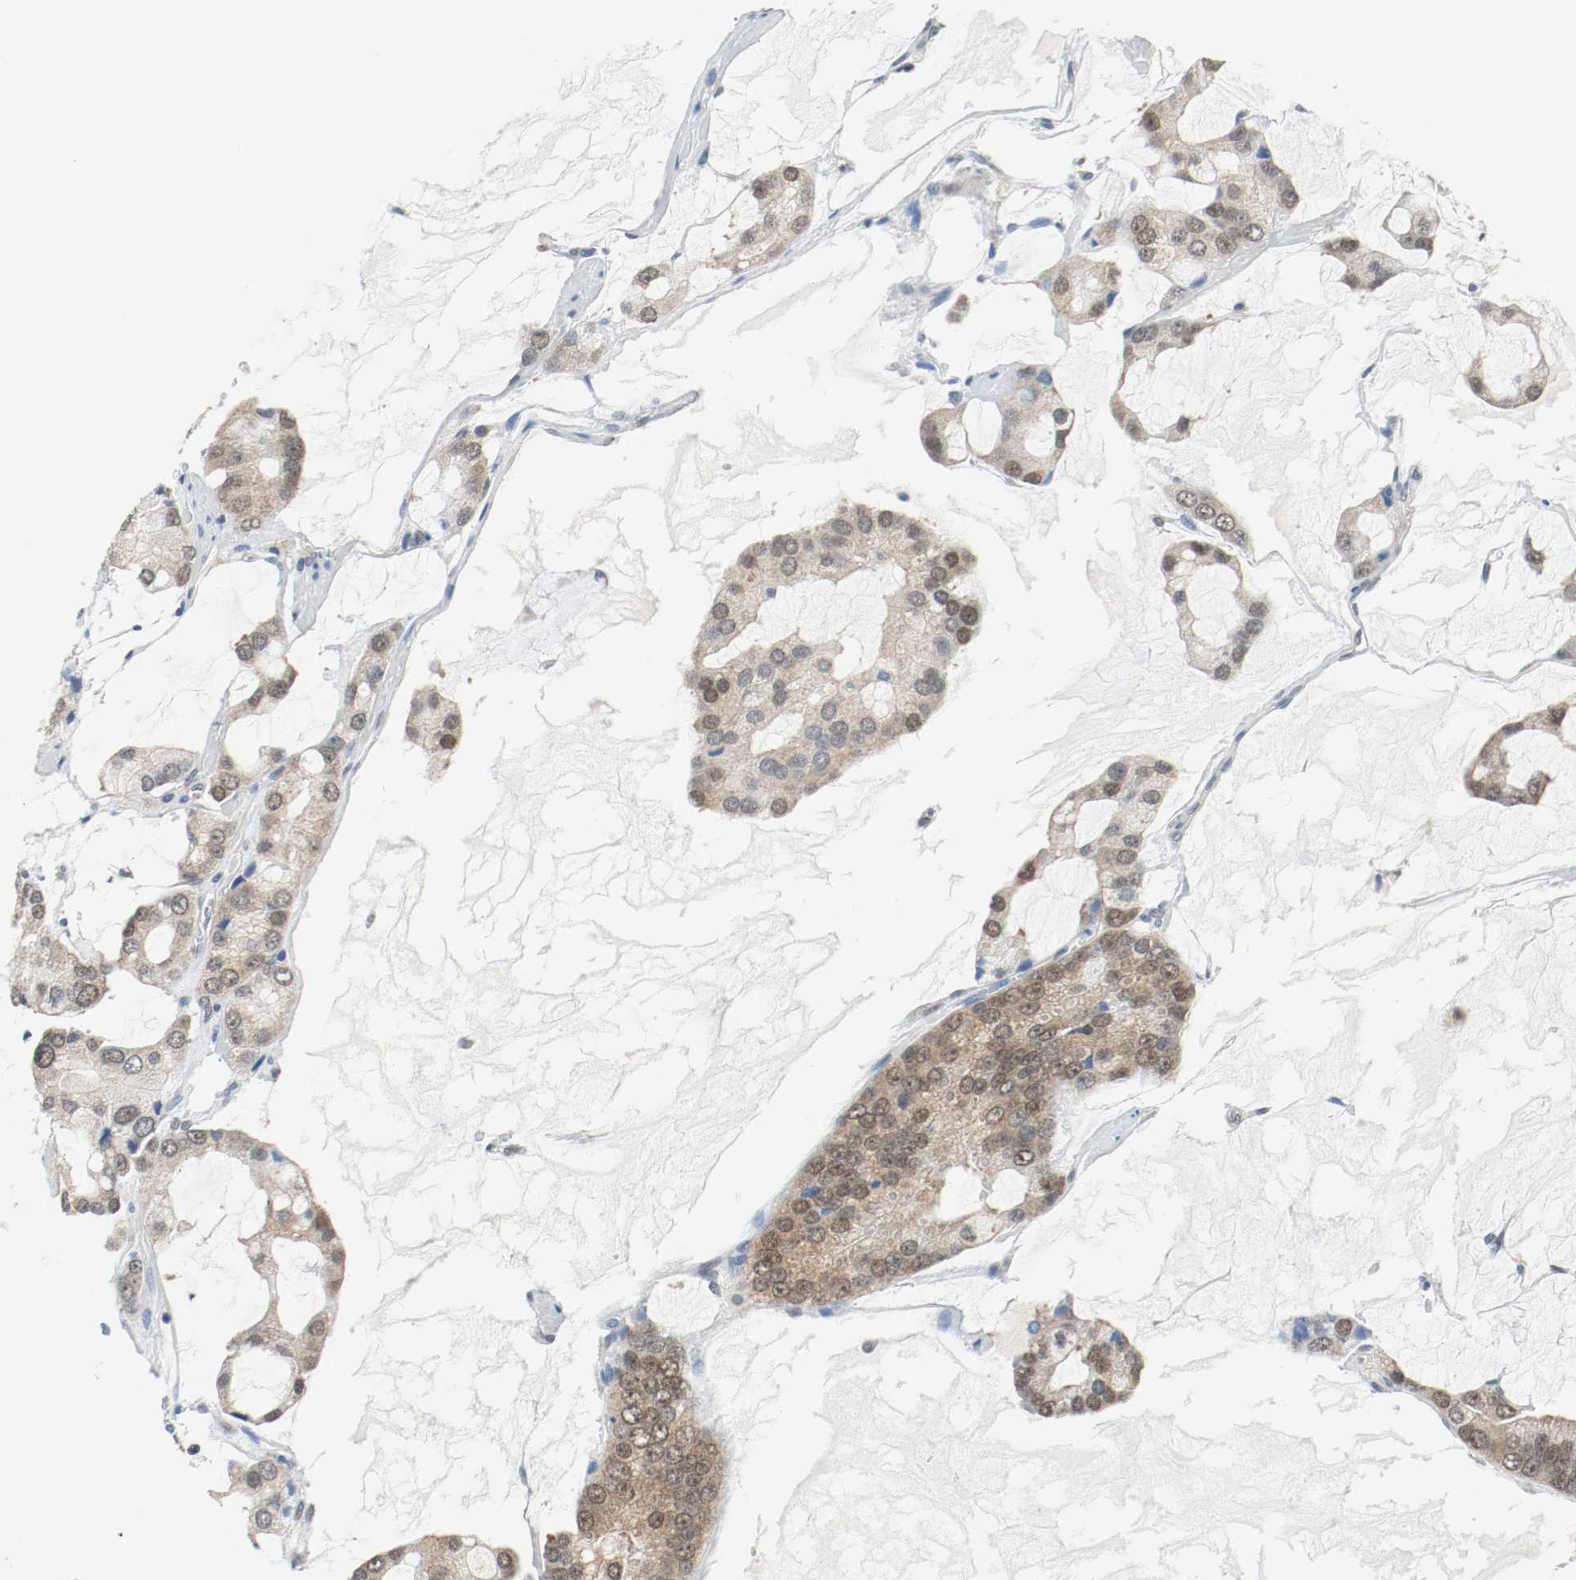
{"staining": {"intensity": "weak", "quantity": ">75%", "location": "cytoplasmic/membranous,nuclear"}, "tissue": "prostate cancer", "cell_type": "Tumor cells", "image_type": "cancer", "snomed": [{"axis": "morphology", "description": "Adenocarcinoma, High grade"}, {"axis": "topography", "description": "Prostate"}], "caption": "Immunohistochemical staining of human prostate high-grade adenocarcinoma displays low levels of weak cytoplasmic/membranous and nuclear staining in about >75% of tumor cells. (DAB (3,3'-diaminobenzidine) = brown stain, brightfield microscopy at high magnification).", "gene": "PPME1", "patient": {"sex": "male", "age": 67}}